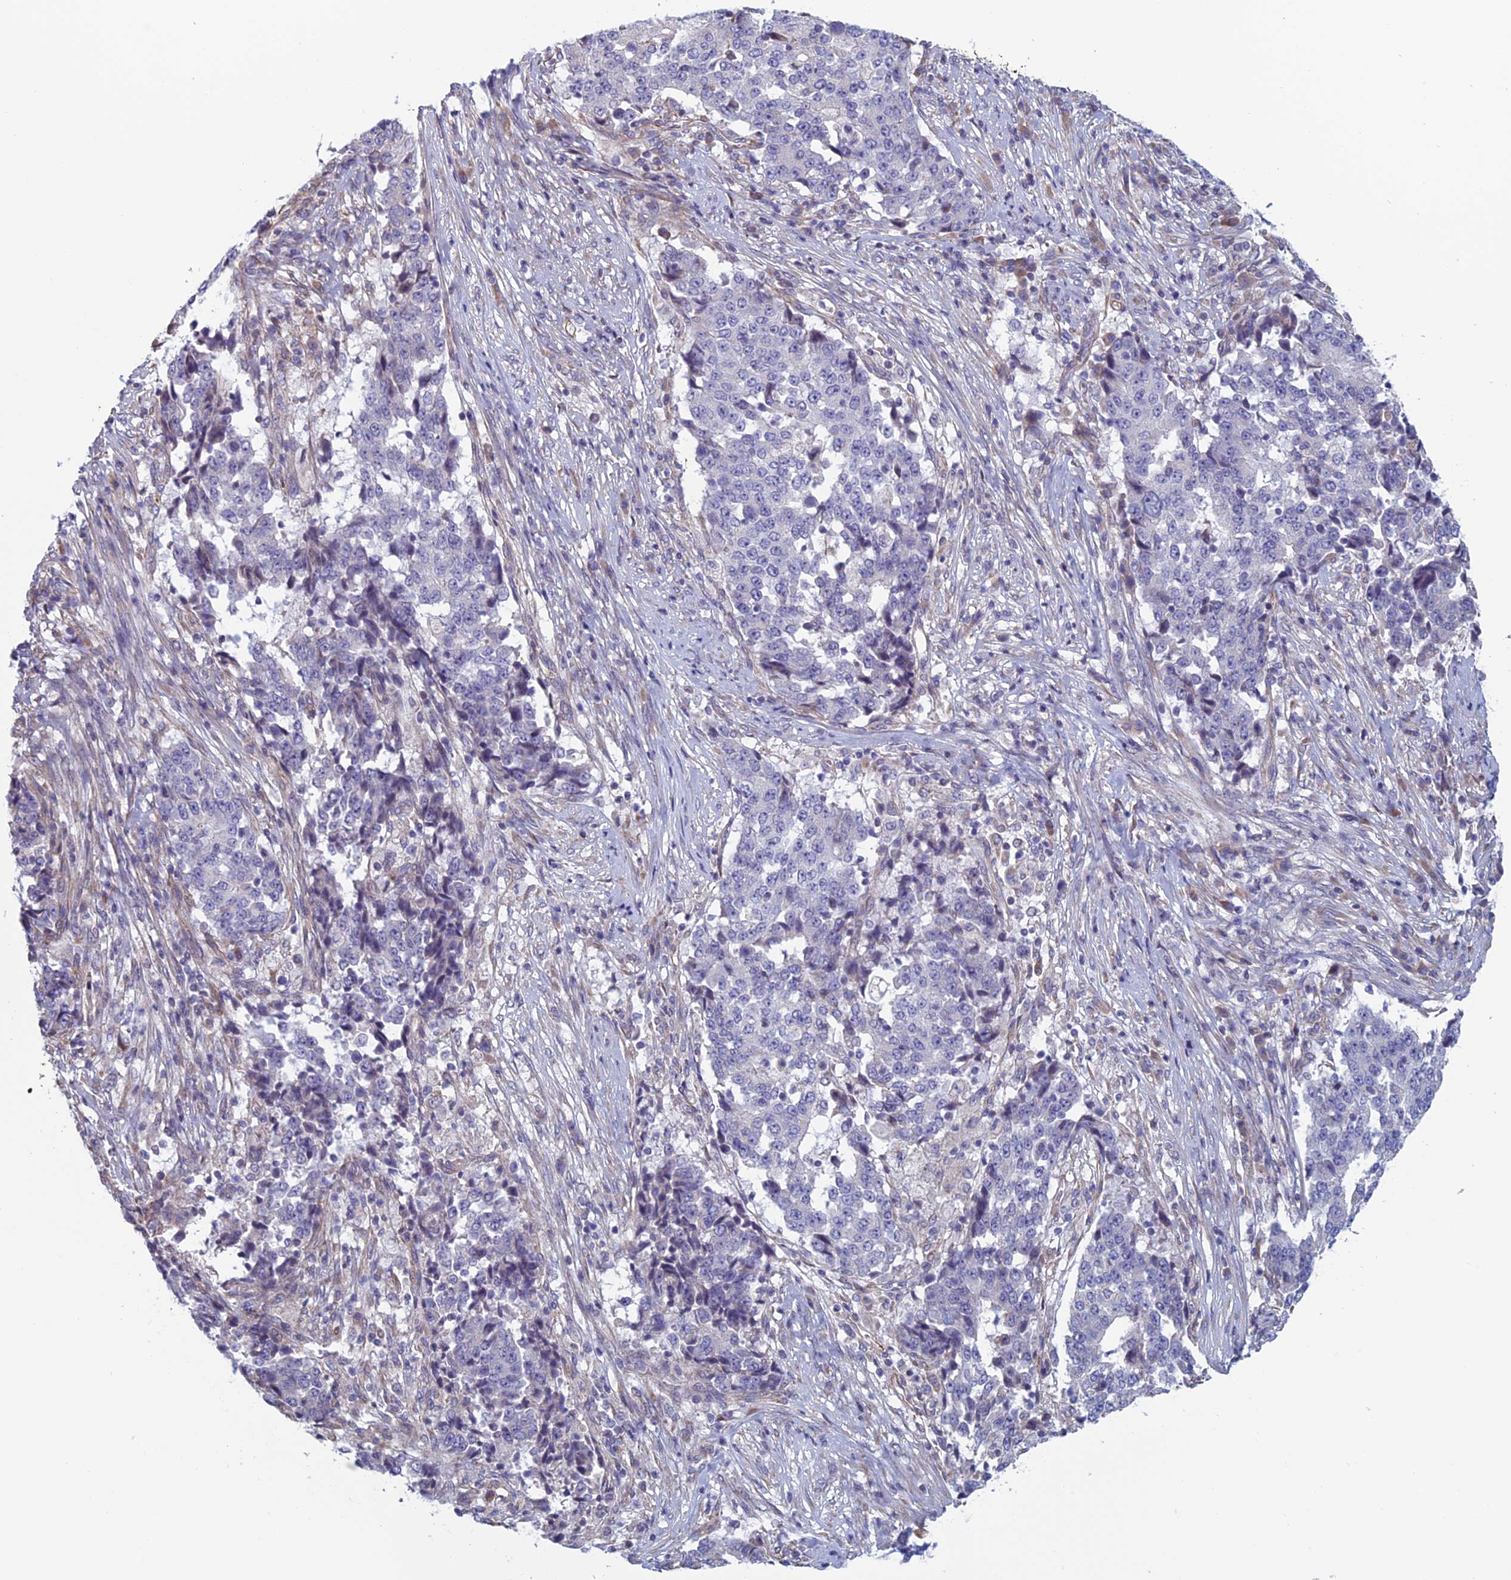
{"staining": {"intensity": "negative", "quantity": "none", "location": "none"}, "tissue": "stomach cancer", "cell_type": "Tumor cells", "image_type": "cancer", "snomed": [{"axis": "morphology", "description": "Adenocarcinoma, NOS"}, {"axis": "topography", "description": "Stomach"}], "caption": "Stomach cancer (adenocarcinoma) was stained to show a protein in brown. There is no significant expression in tumor cells.", "gene": "BCL2L10", "patient": {"sex": "male", "age": 59}}